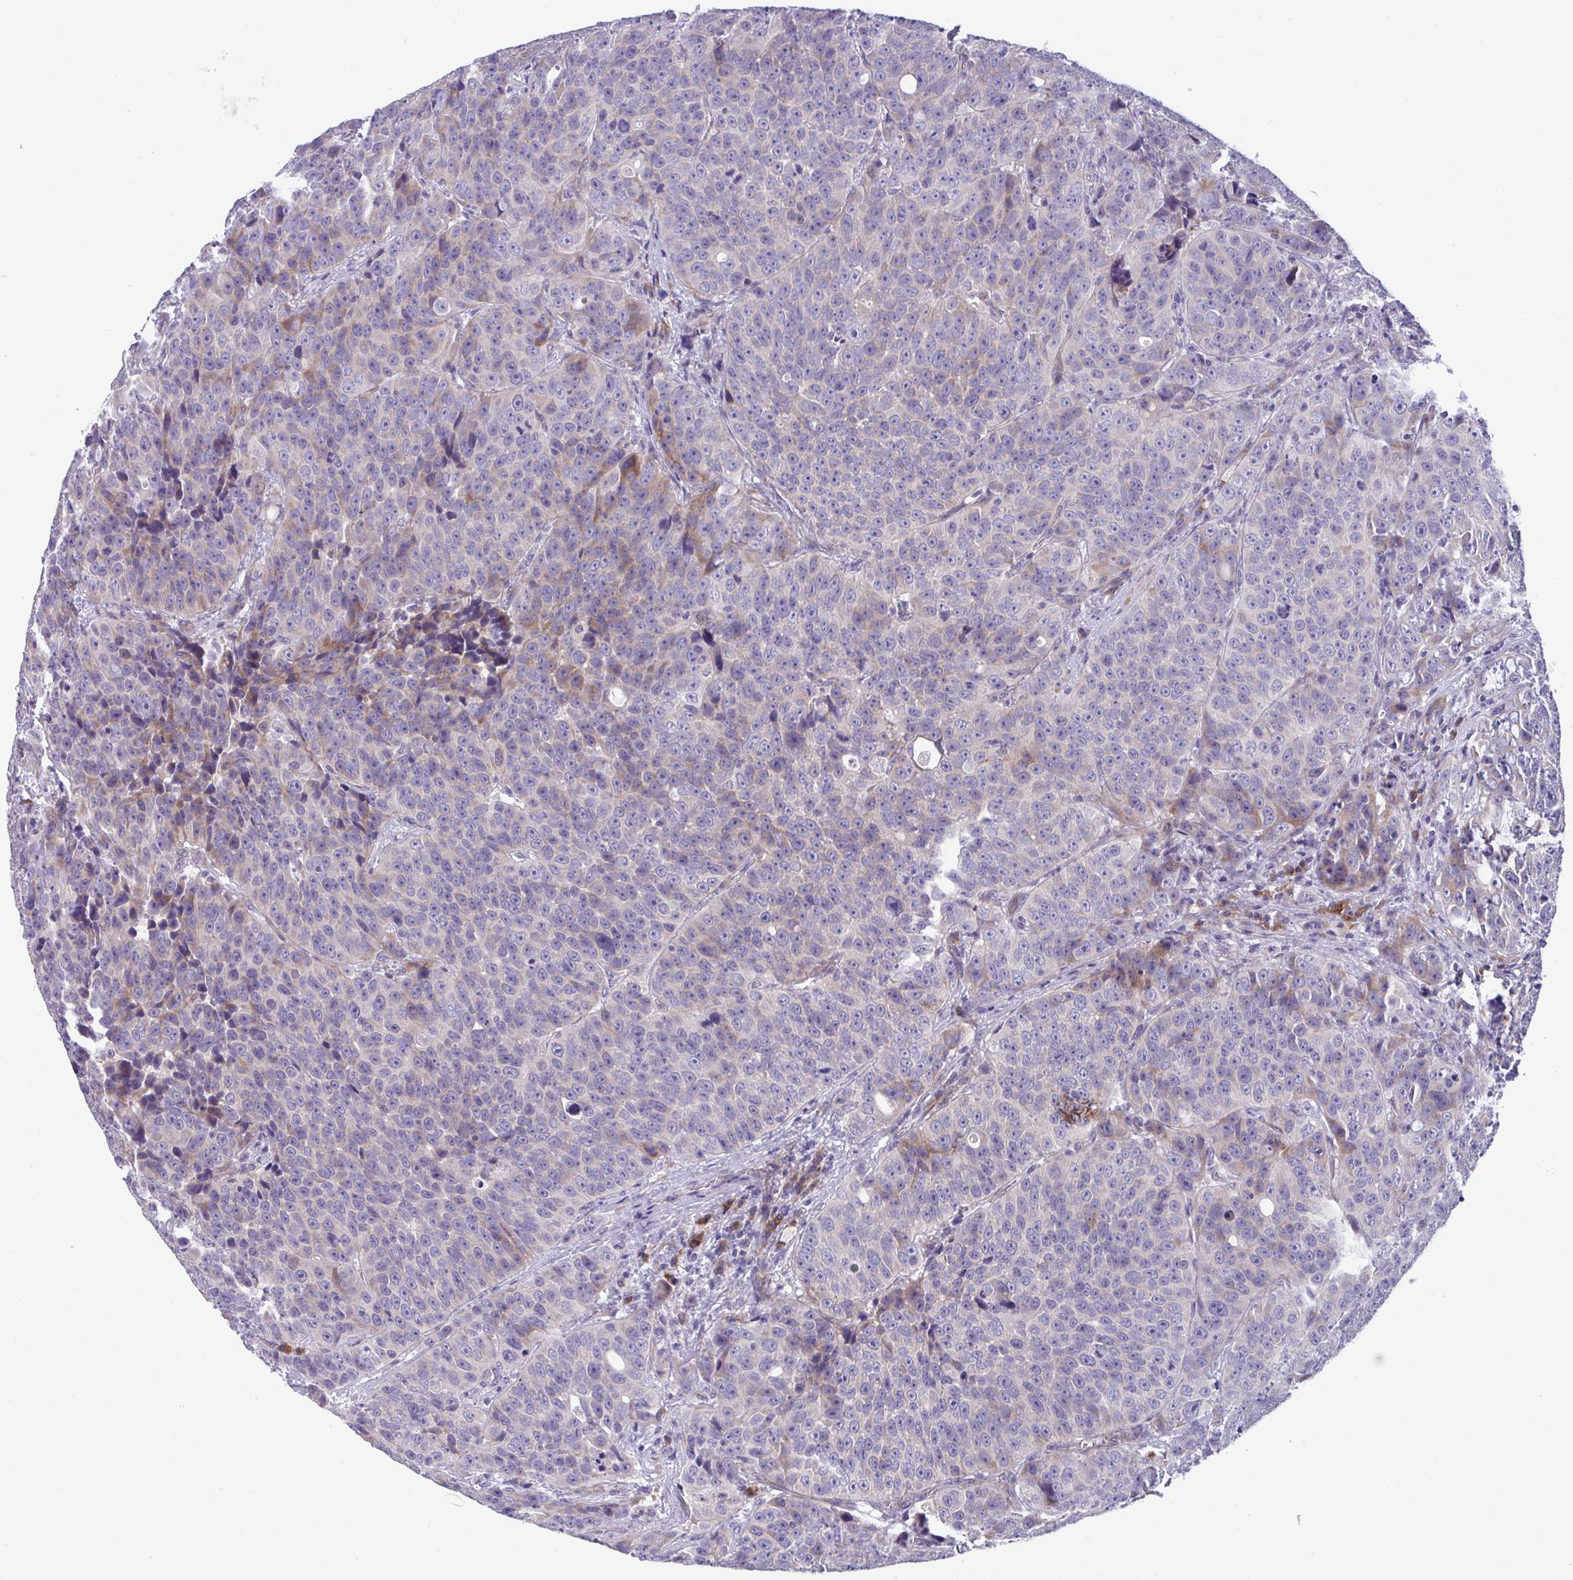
{"staining": {"intensity": "weak", "quantity": "<25%", "location": "cytoplasmic/membranous"}, "tissue": "urothelial cancer", "cell_type": "Tumor cells", "image_type": "cancer", "snomed": [{"axis": "morphology", "description": "Urothelial carcinoma, NOS"}, {"axis": "topography", "description": "Urinary bladder"}], "caption": "Transitional cell carcinoma was stained to show a protein in brown. There is no significant staining in tumor cells.", "gene": "PIGZ", "patient": {"sex": "male", "age": 52}}